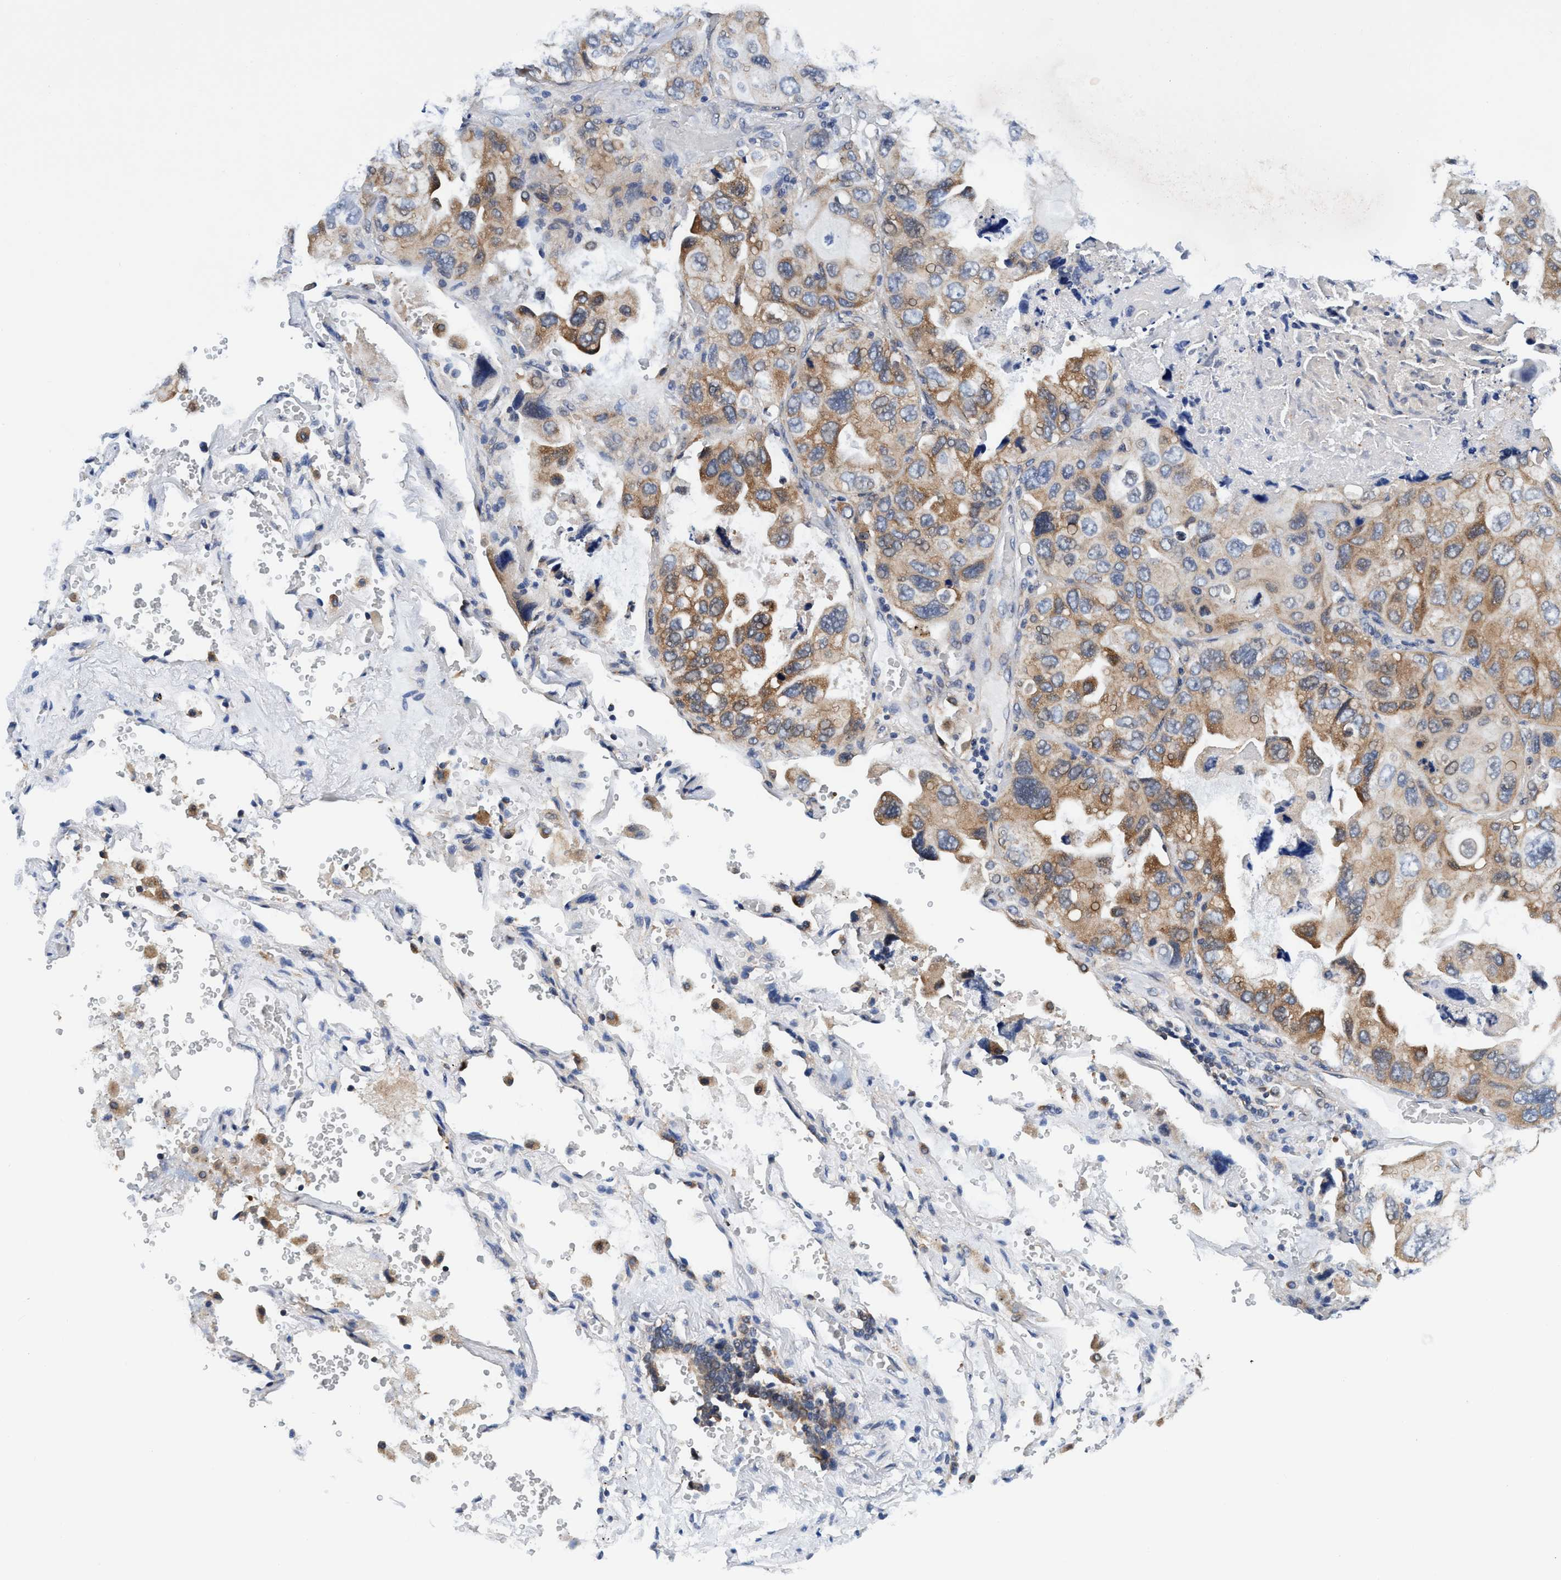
{"staining": {"intensity": "moderate", "quantity": "25%-75%", "location": "cytoplasmic/membranous"}, "tissue": "lung cancer", "cell_type": "Tumor cells", "image_type": "cancer", "snomed": [{"axis": "morphology", "description": "Squamous cell carcinoma, NOS"}, {"axis": "topography", "description": "Lung"}], "caption": "Protein staining reveals moderate cytoplasmic/membranous positivity in about 25%-75% of tumor cells in lung squamous cell carcinoma.", "gene": "AGAP2", "patient": {"sex": "female", "age": 73}}